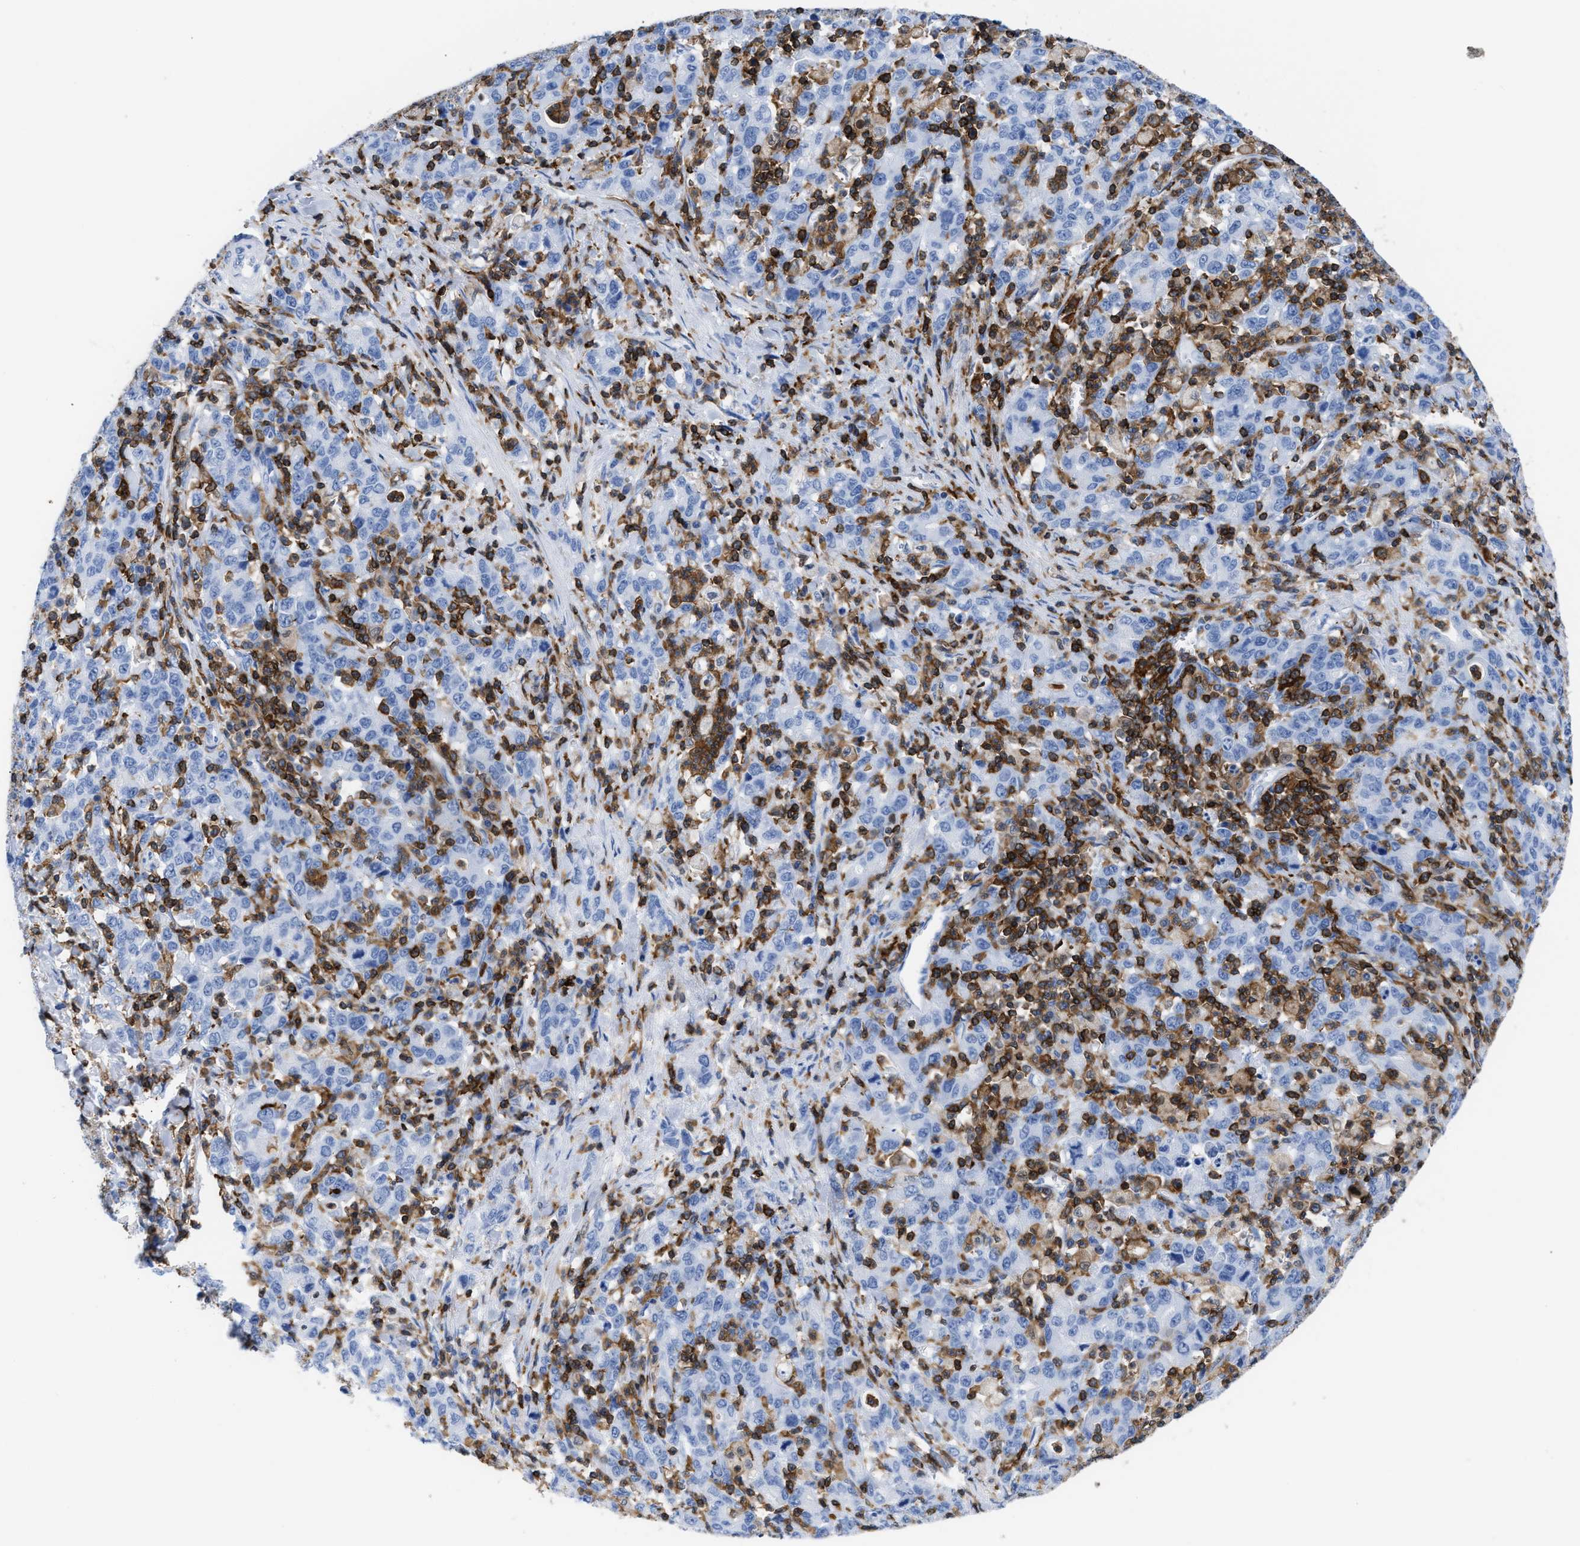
{"staining": {"intensity": "negative", "quantity": "none", "location": "none"}, "tissue": "stomach cancer", "cell_type": "Tumor cells", "image_type": "cancer", "snomed": [{"axis": "morphology", "description": "Adenocarcinoma, NOS"}, {"axis": "topography", "description": "Stomach, upper"}], "caption": "Immunohistochemistry histopathology image of stomach adenocarcinoma stained for a protein (brown), which exhibits no staining in tumor cells. The staining is performed using DAB brown chromogen with nuclei counter-stained in using hematoxylin.", "gene": "LCP1", "patient": {"sex": "male", "age": 69}}